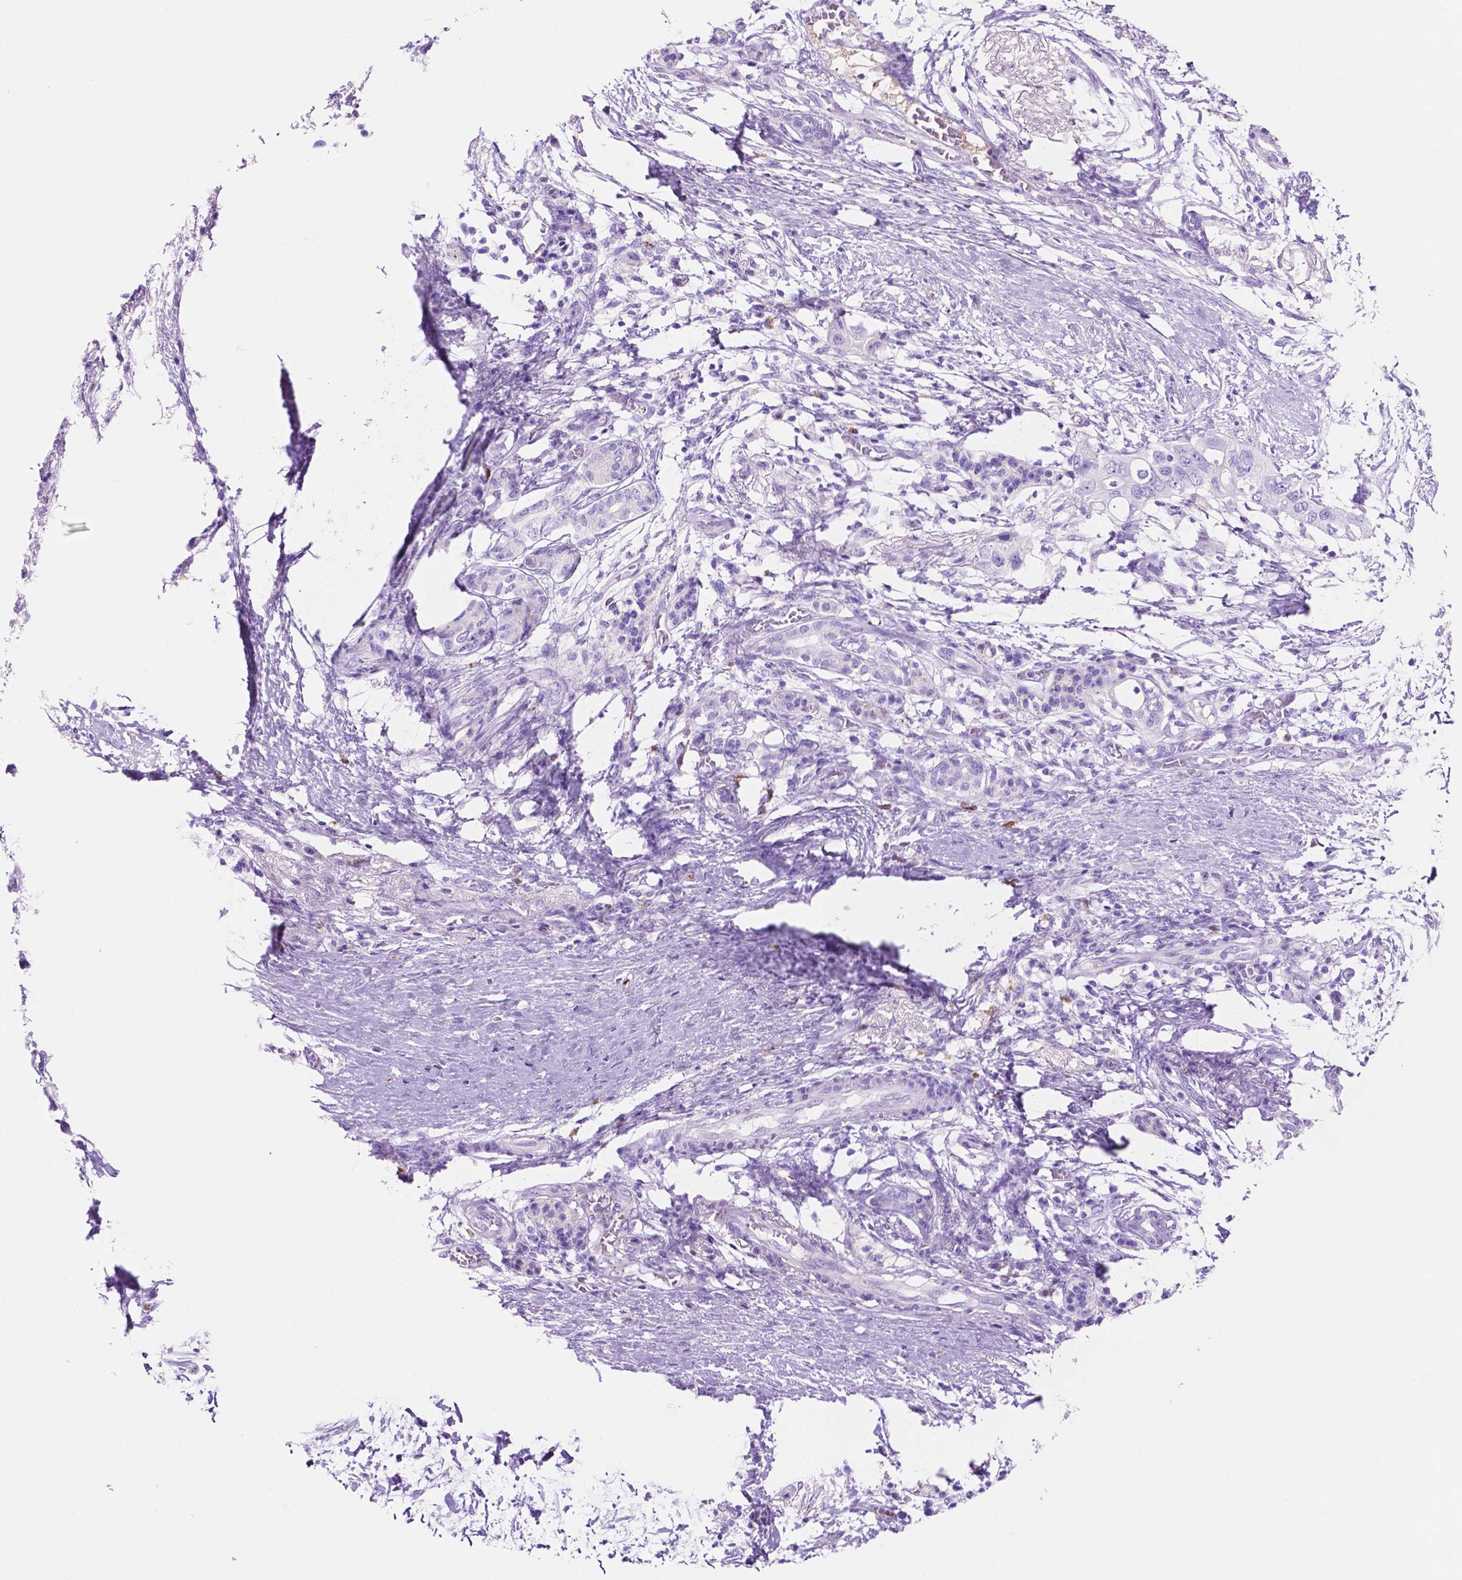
{"staining": {"intensity": "negative", "quantity": "none", "location": "none"}, "tissue": "pancreatic cancer", "cell_type": "Tumor cells", "image_type": "cancer", "snomed": [{"axis": "morphology", "description": "Adenocarcinoma, NOS"}, {"axis": "topography", "description": "Pancreas"}], "caption": "Immunohistochemical staining of human adenocarcinoma (pancreatic) shows no significant positivity in tumor cells.", "gene": "FOXB2", "patient": {"sex": "female", "age": 72}}